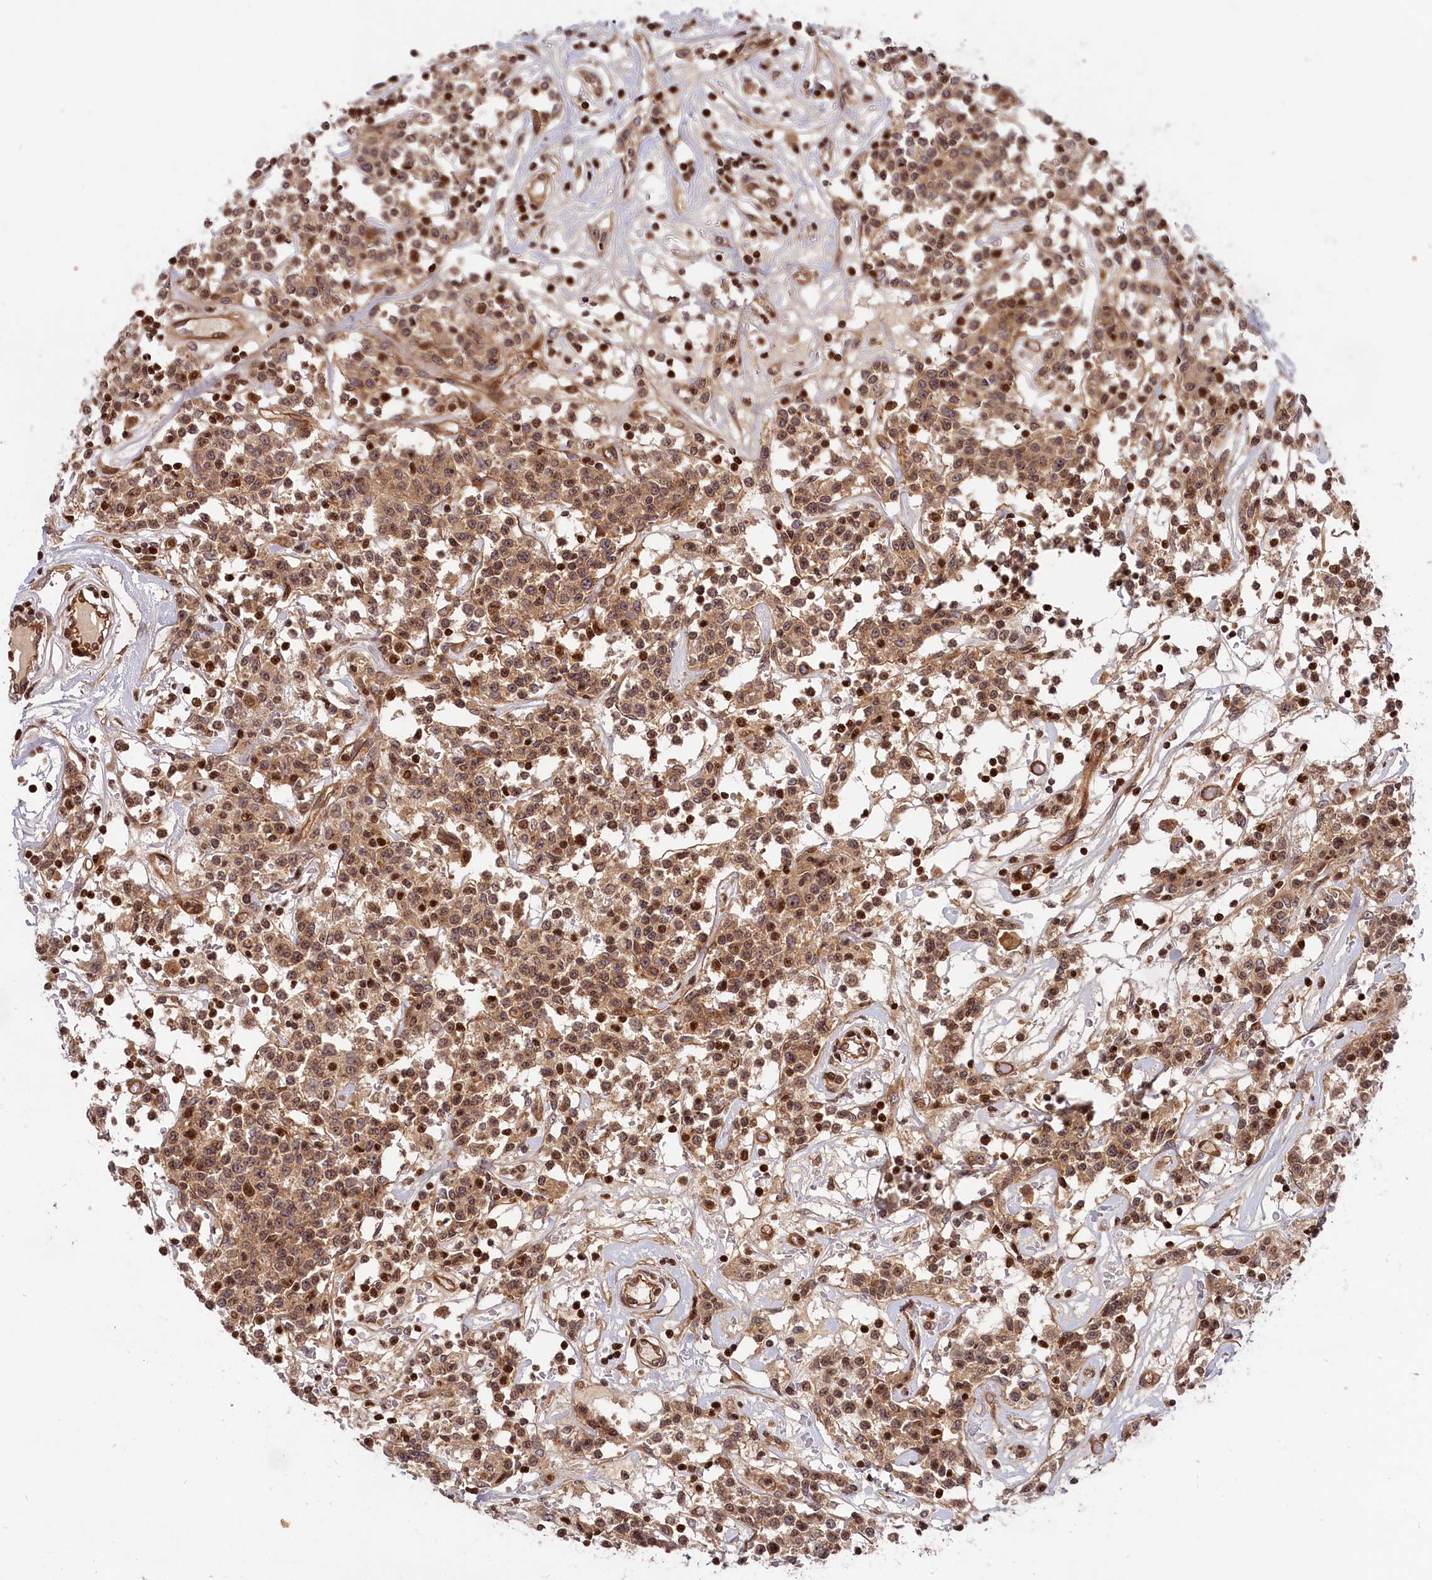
{"staining": {"intensity": "moderate", "quantity": ">75%", "location": "cytoplasmic/membranous,nuclear"}, "tissue": "lymphoma", "cell_type": "Tumor cells", "image_type": "cancer", "snomed": [{"axis": "morphology", "description": "Malignant lymphoma, non-Hodgkin's type, Low grade"}, {"axis": "topography", "description": "Small intestine"}], "caption": "IHC micrograph of neoplastic tissue: low-grade malignant lymphoma, non-Hodgkin's type stained using immunohistochemistry (IHC) exhibits medium levels of moderate protein expression localized specifically in the cytoplasmic/membranous and nuclear of tumor cells, appearing as a cytoplasmic/membranous and nuclear brown color.", "gene": "CEP44", "patient": {"sex": "female", "age": 59}}